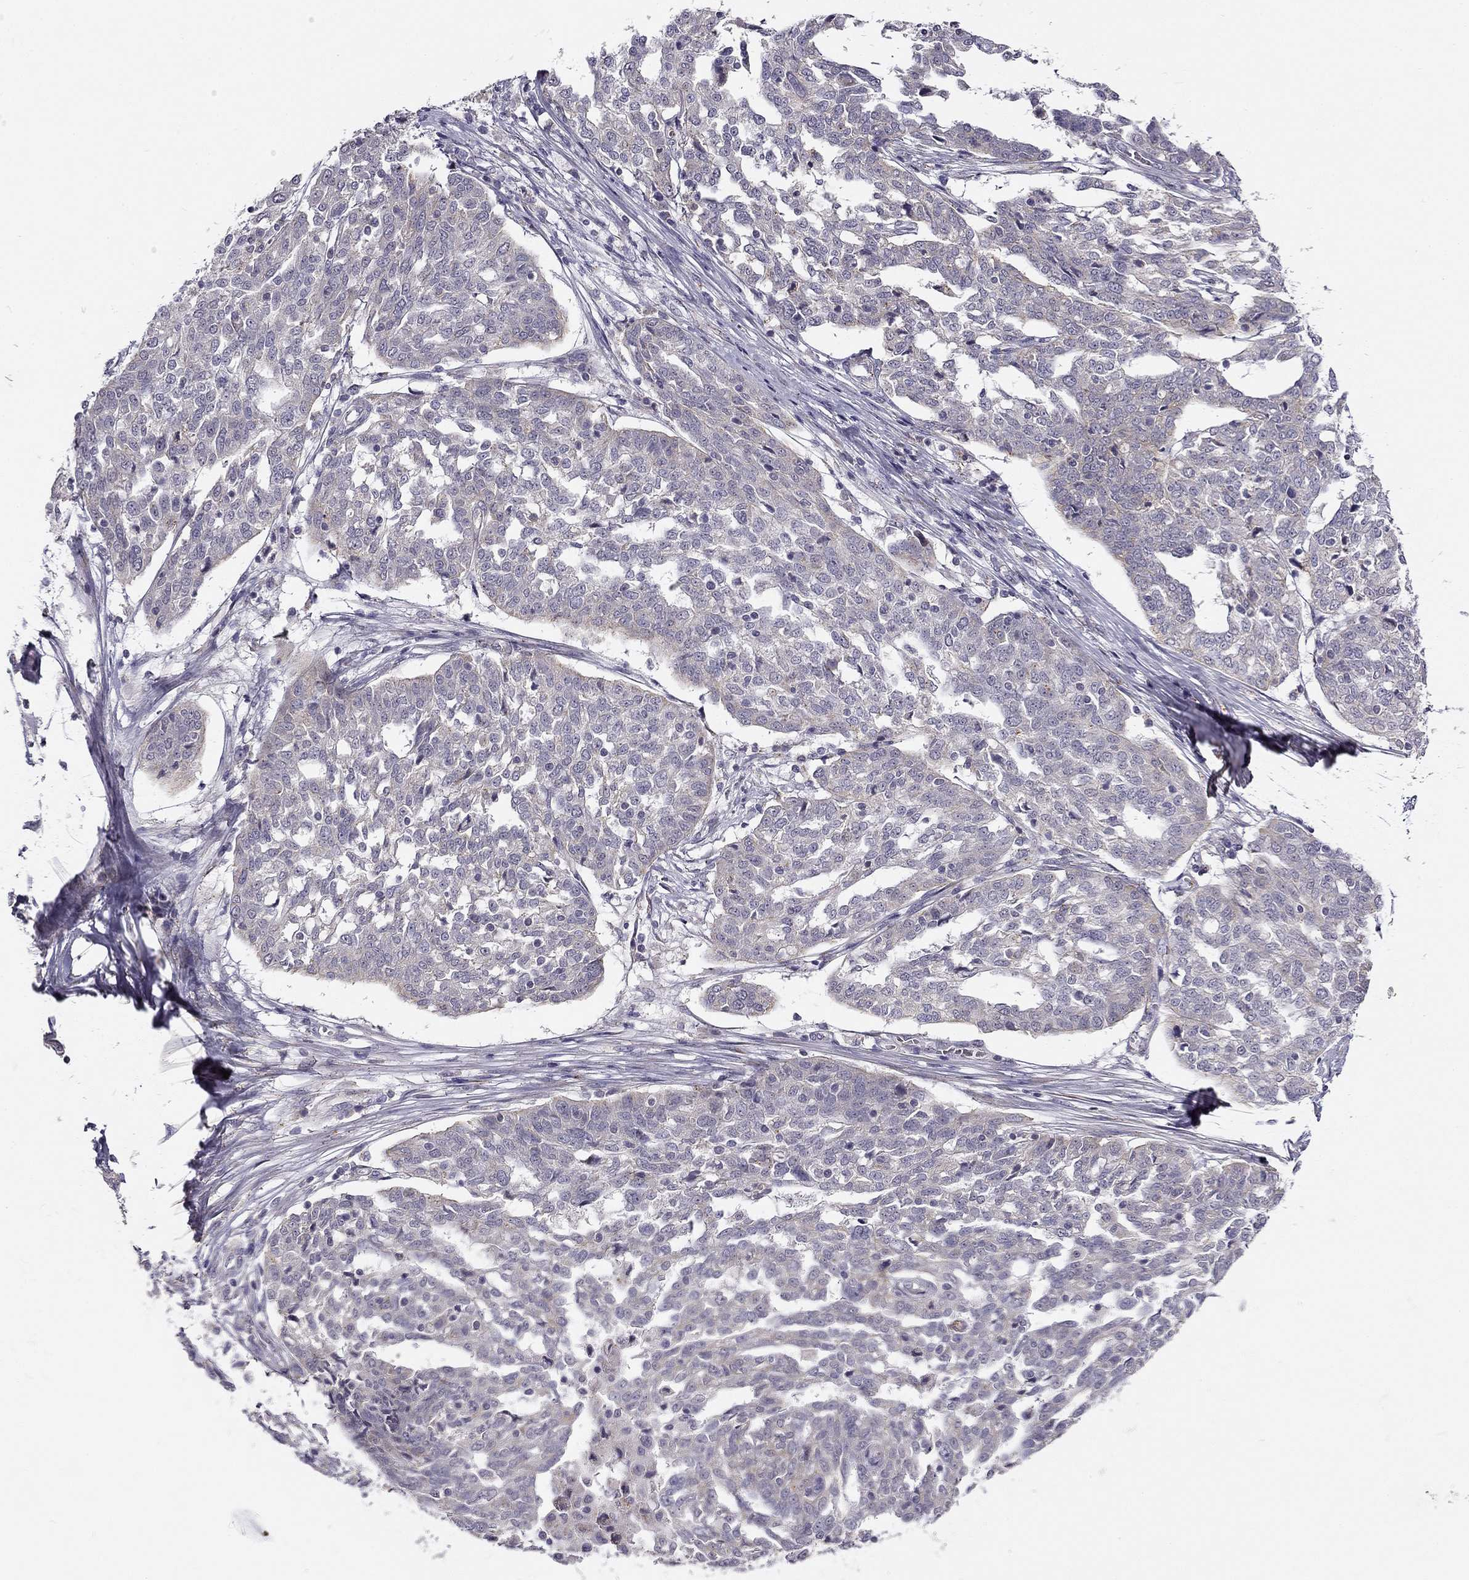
{"staining": {"intensity": "negative", "quantity": "none", "location": "none"}, "tissue": "ovarian cancer", "cell_type": "Tumor cells", "image_type": "cancer", "snomed": [{"axis": "morphology", "description": "Cystadenocarcinoma, serous, NOS"}, {"axis": "topography", "description": "Ovary"}], "caption": "High power microscopy histopathology image of an immunohistochemistry (IHC) image of ovarian serous cystadenocarcinoma, revealing no significant staining in tumor cells. (DAB (3,3'-diaminobenzidine) immunohistochemistry, high magnification).", "gene": "CNR1", "patient": {"sex": "female", "age": 67}}